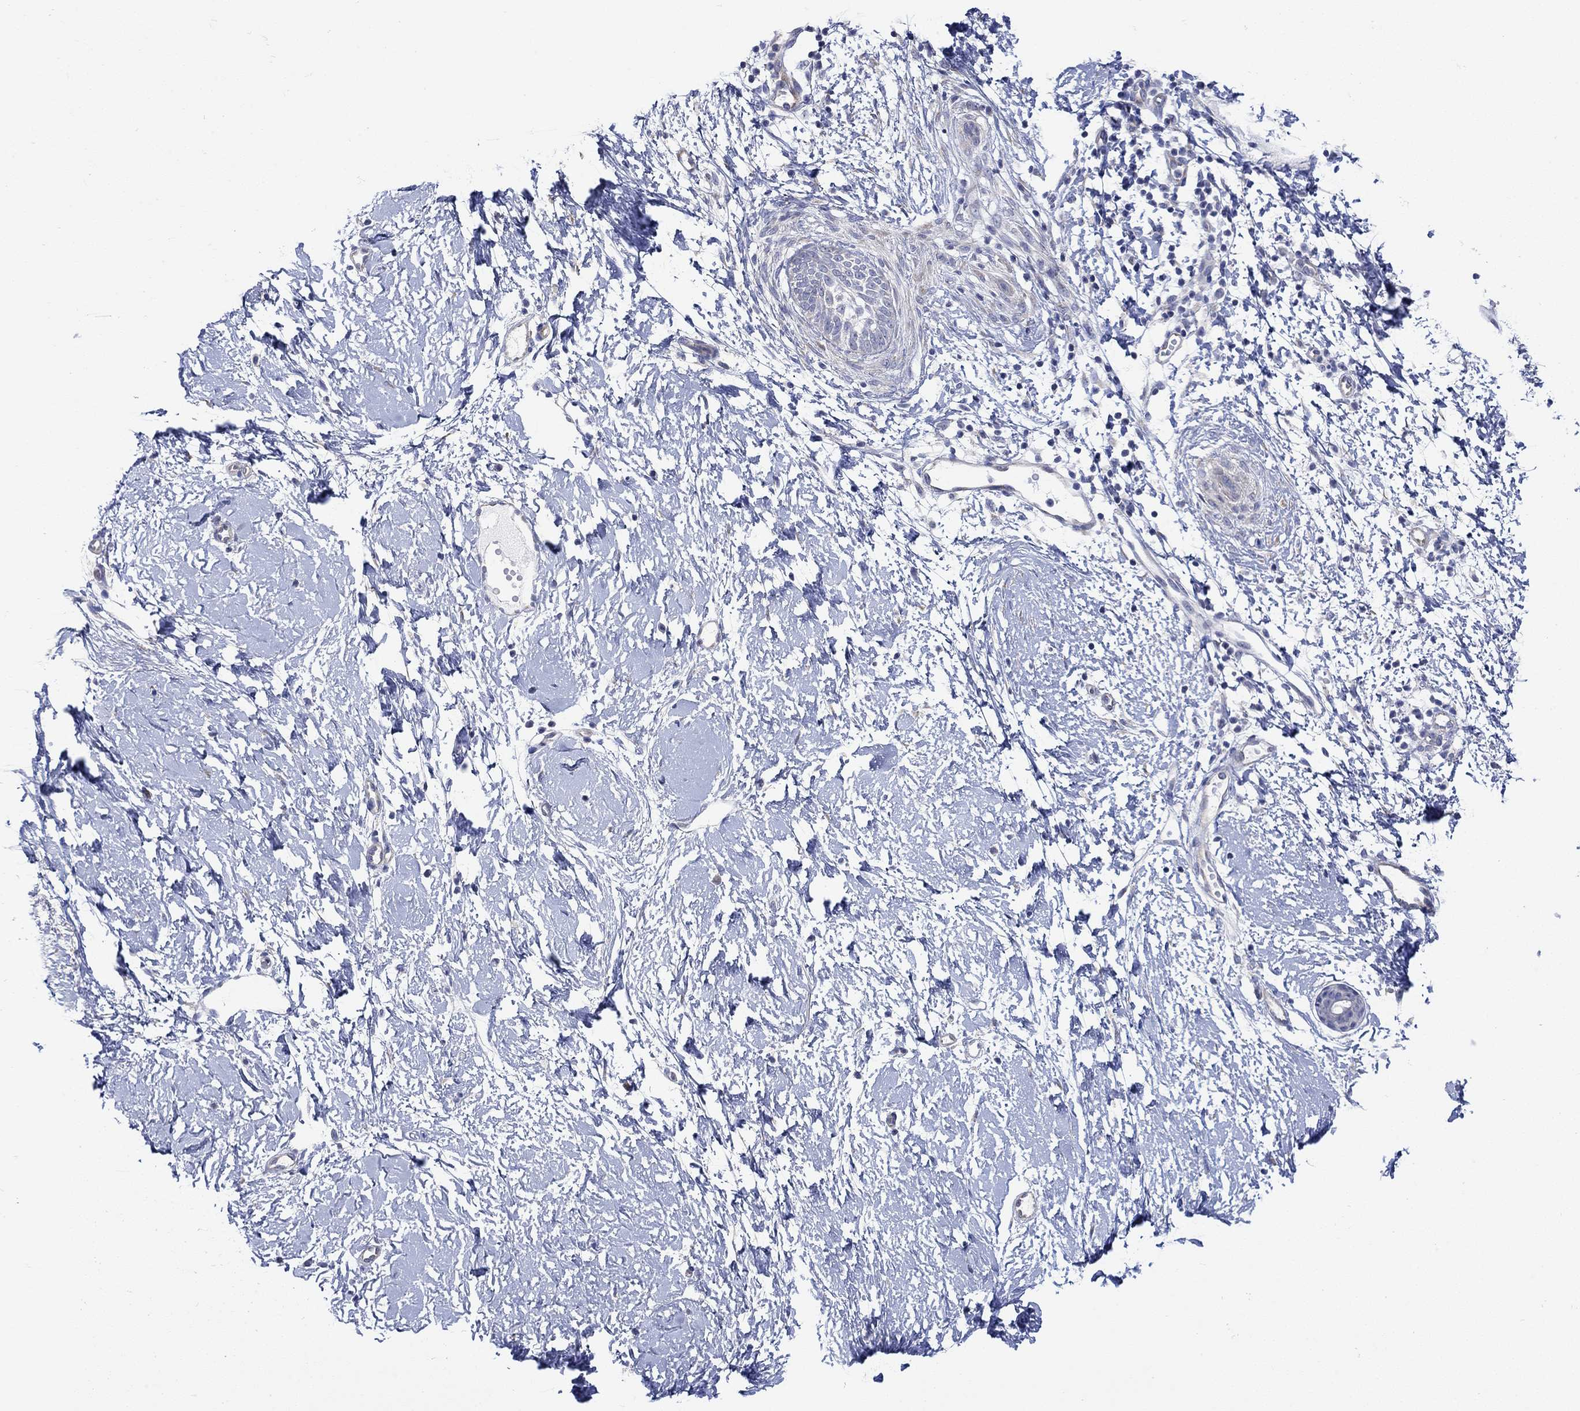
{"staining": {"intensity": "negative", "quantity": "none", "location": "none"}, "tissue": "skin cancer", "cell_type": "Tumor cells", "image_type": "cancer", "snomed": [{"axis": "morphology", "description": "Normal tissue, NOS"}, {"axis": "morphology", "description": "Basal cell carcinoma"}, {"axis": "topography", "description": "Skin"}], "caption": "Immunohistochemical staining of human basal cell carcinoma (skin) demonstrates no significant expression in tumor cells.", "gene": "KRT222", "patient": {"sex": "male", "age": 84}}